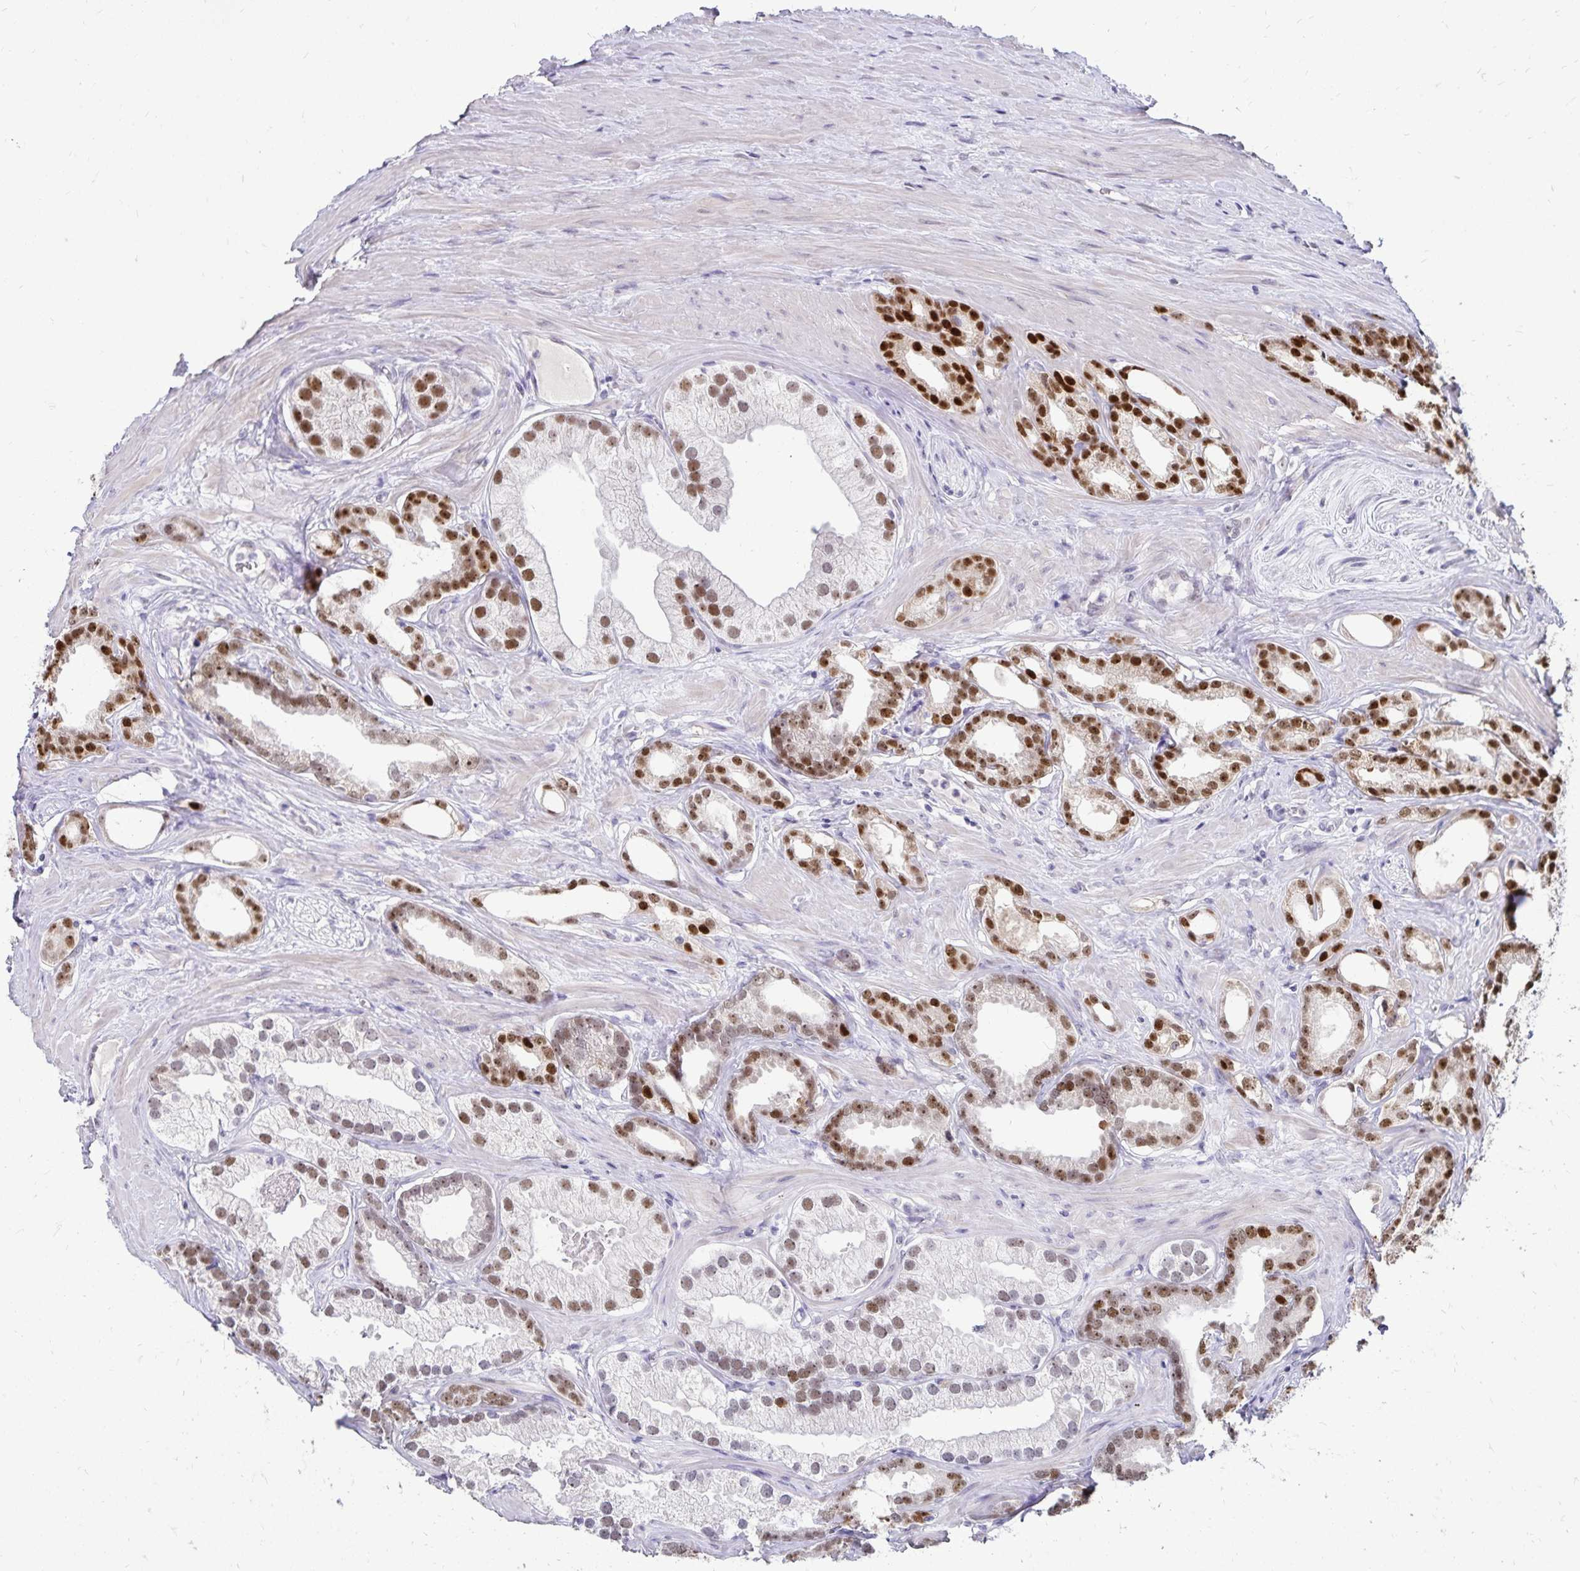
{"staining": {"intensity": "moderate", "quantity": "25%-75%", "location": "nuclear"}, "tissue": "prostate cancer", "cell_type": "Tumor cells", "image_type": "cancer", "snomed": [{"axis": "morphology", "description": "Adenocarcinoma, Low grade"}, {"axis": "topography", "description": "Prostate"}], "caption": "Tumor cells display medium levels of moderate nuclear positivity in approximately 25%-75% of cells in human prostate cancer. The staining is performed using DAB (3,3'-diaminobenzidine) brown chromogen to label protein expression. The nuclei are counter-stained blue using hematoxylin.", "gene": "POLB", "patient": {"sex": "male", "age": 65}}